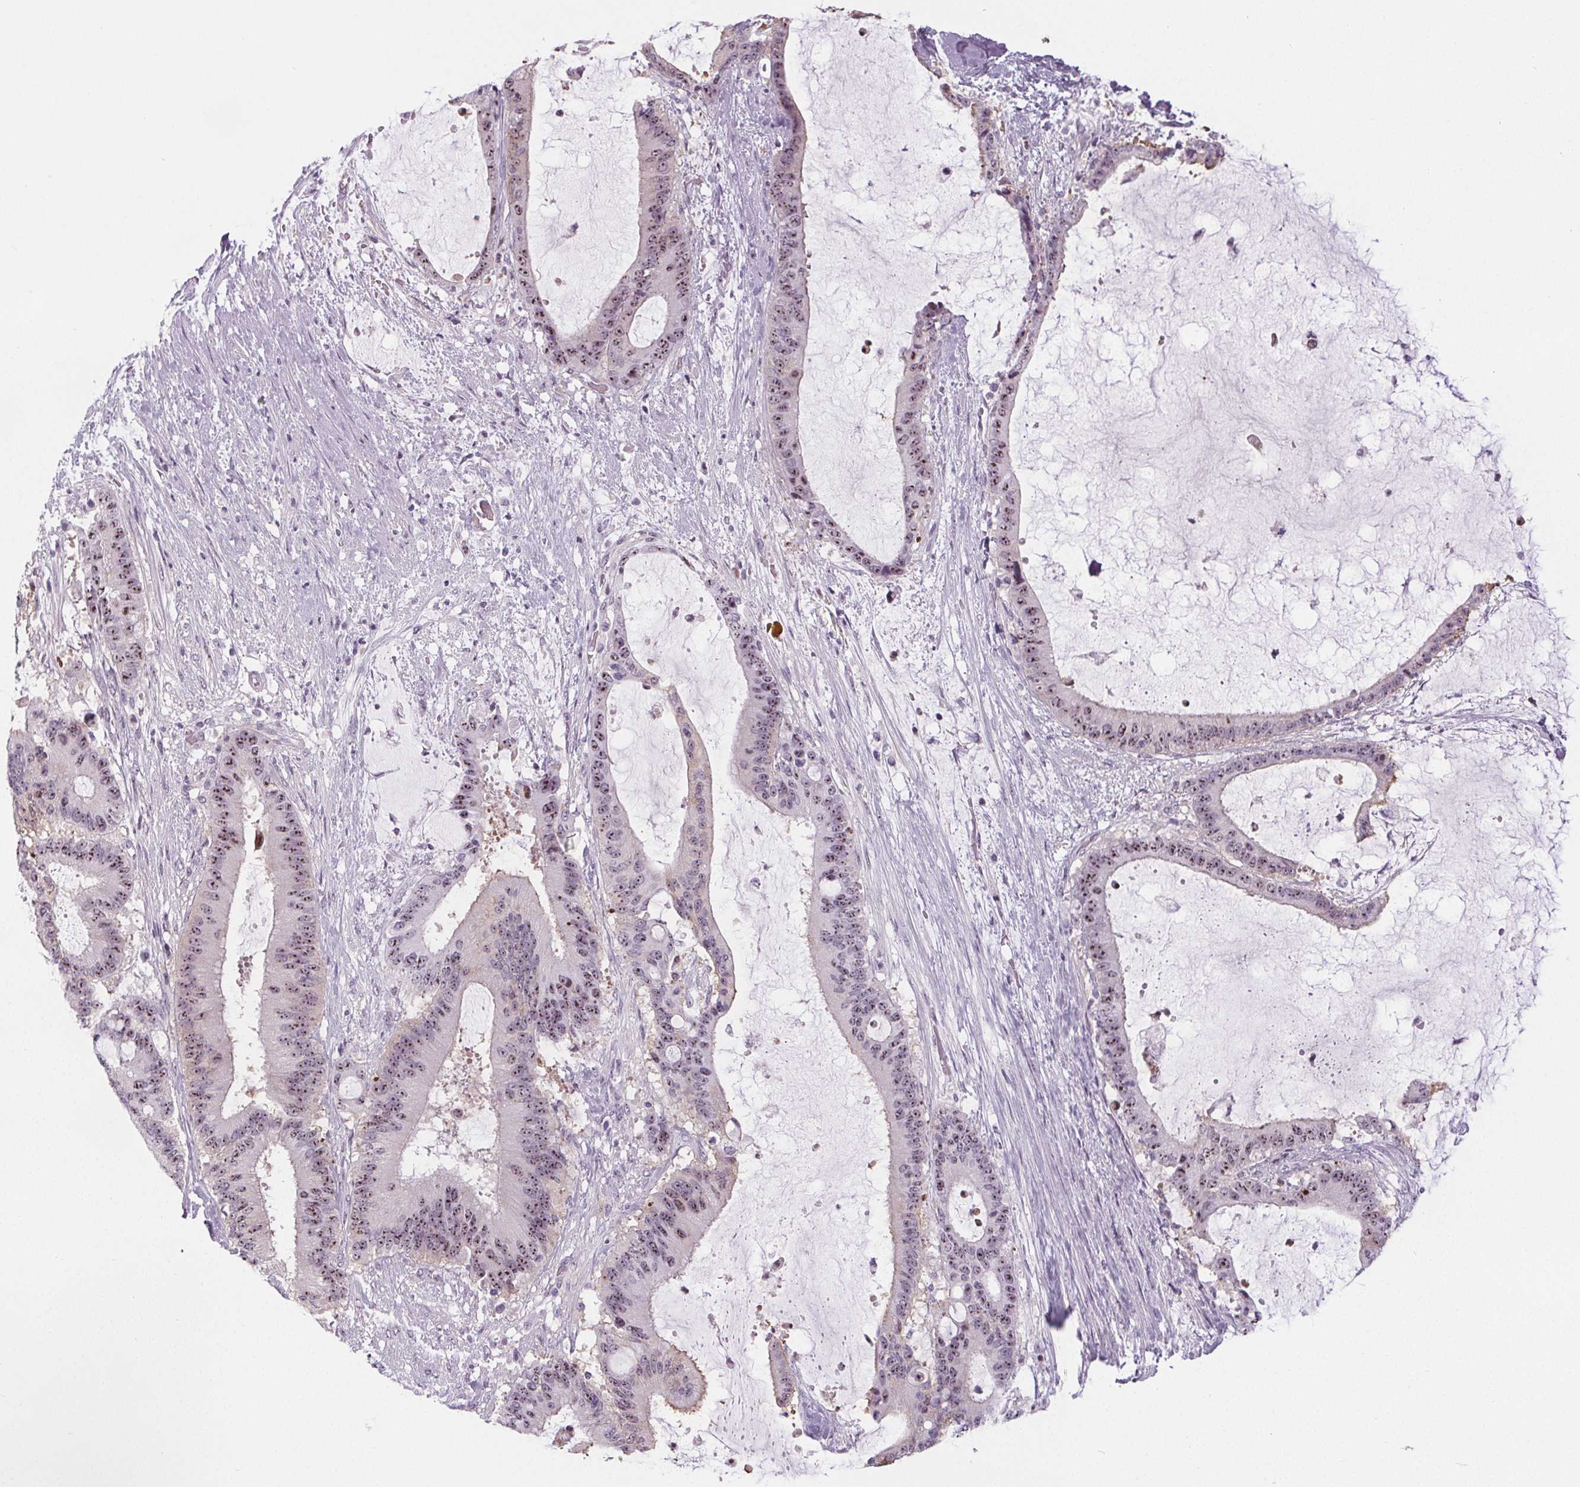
{"staining": {"intensity": "moderate", "quantity": ">75%", "location": "nuclear"}, "tissue": "liver cancer", "cell_type": "Tumor cells", "image_type": "cancer", "snomed": [{"axis": "morphology", "description": "Normal tissue, NOS"}, {"axis": "morphology", "description": "Cholangiocarcinoma"}, {"axis": "topography", "description": "Liver"}, {"axis": "topography", "description": "Peripheral nerve tissue"}], "caption": "Liver cancer stained with a brown dye displays moderate nuclear positive staining in approximately >75% of tumor cells.", "gene": "NOLC1", "patient": {"sex": "female", "age": 73}}